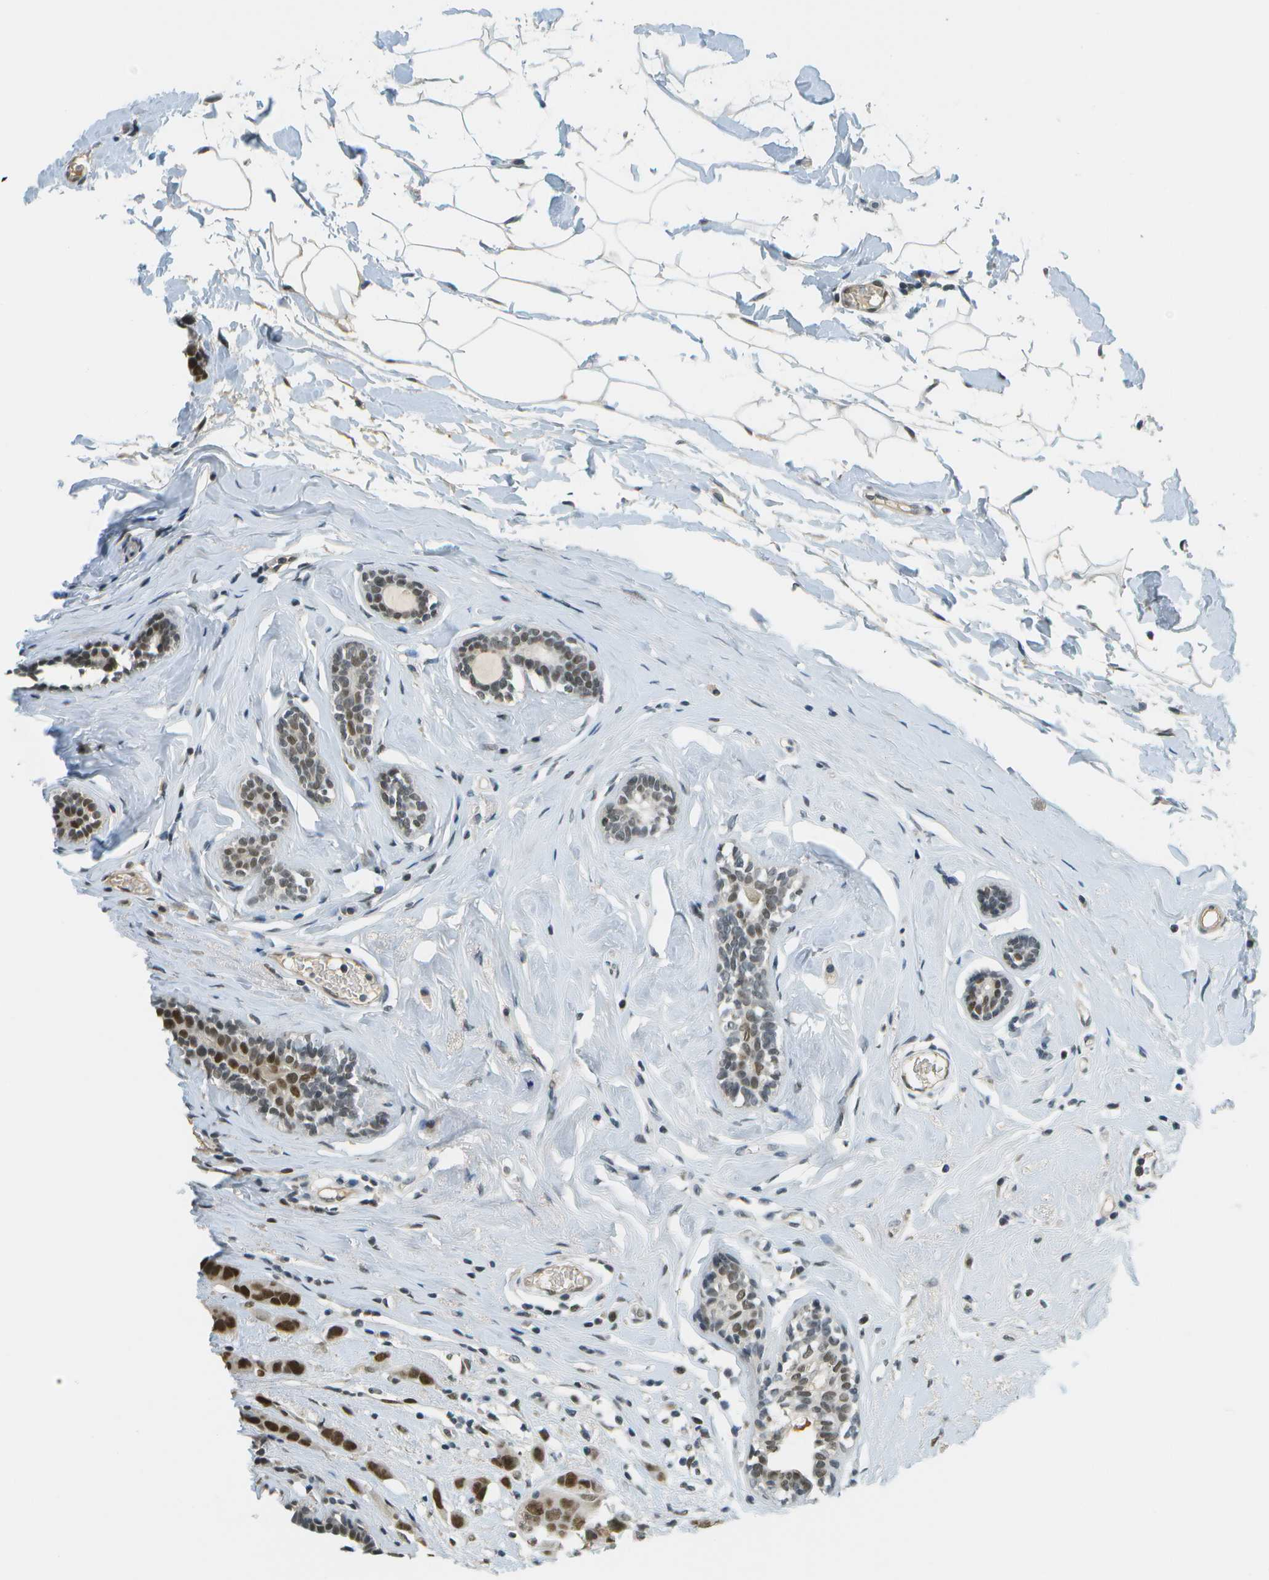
{"staining": {"intensity": "strong", "quantity": ">75%", "location": "nuclear"}, "tissue": "breast cancer", "cell_type": "Tumor cells", "image_type": "cancer", "snomed": [{"axis": "morphology", "description": "Normal tissue, NOS"}, {"axis": "morphology", "description": "Duct carcinoma"}, {"axis": "topography", "description": "Breast"}], "caption": "Breast cancer stained with a brown dye demonstrates strong nuclear positive expression in about >75% of tumor cells.", "gene": "CBX5", "patient": {"sex": "female", "age": 50}}